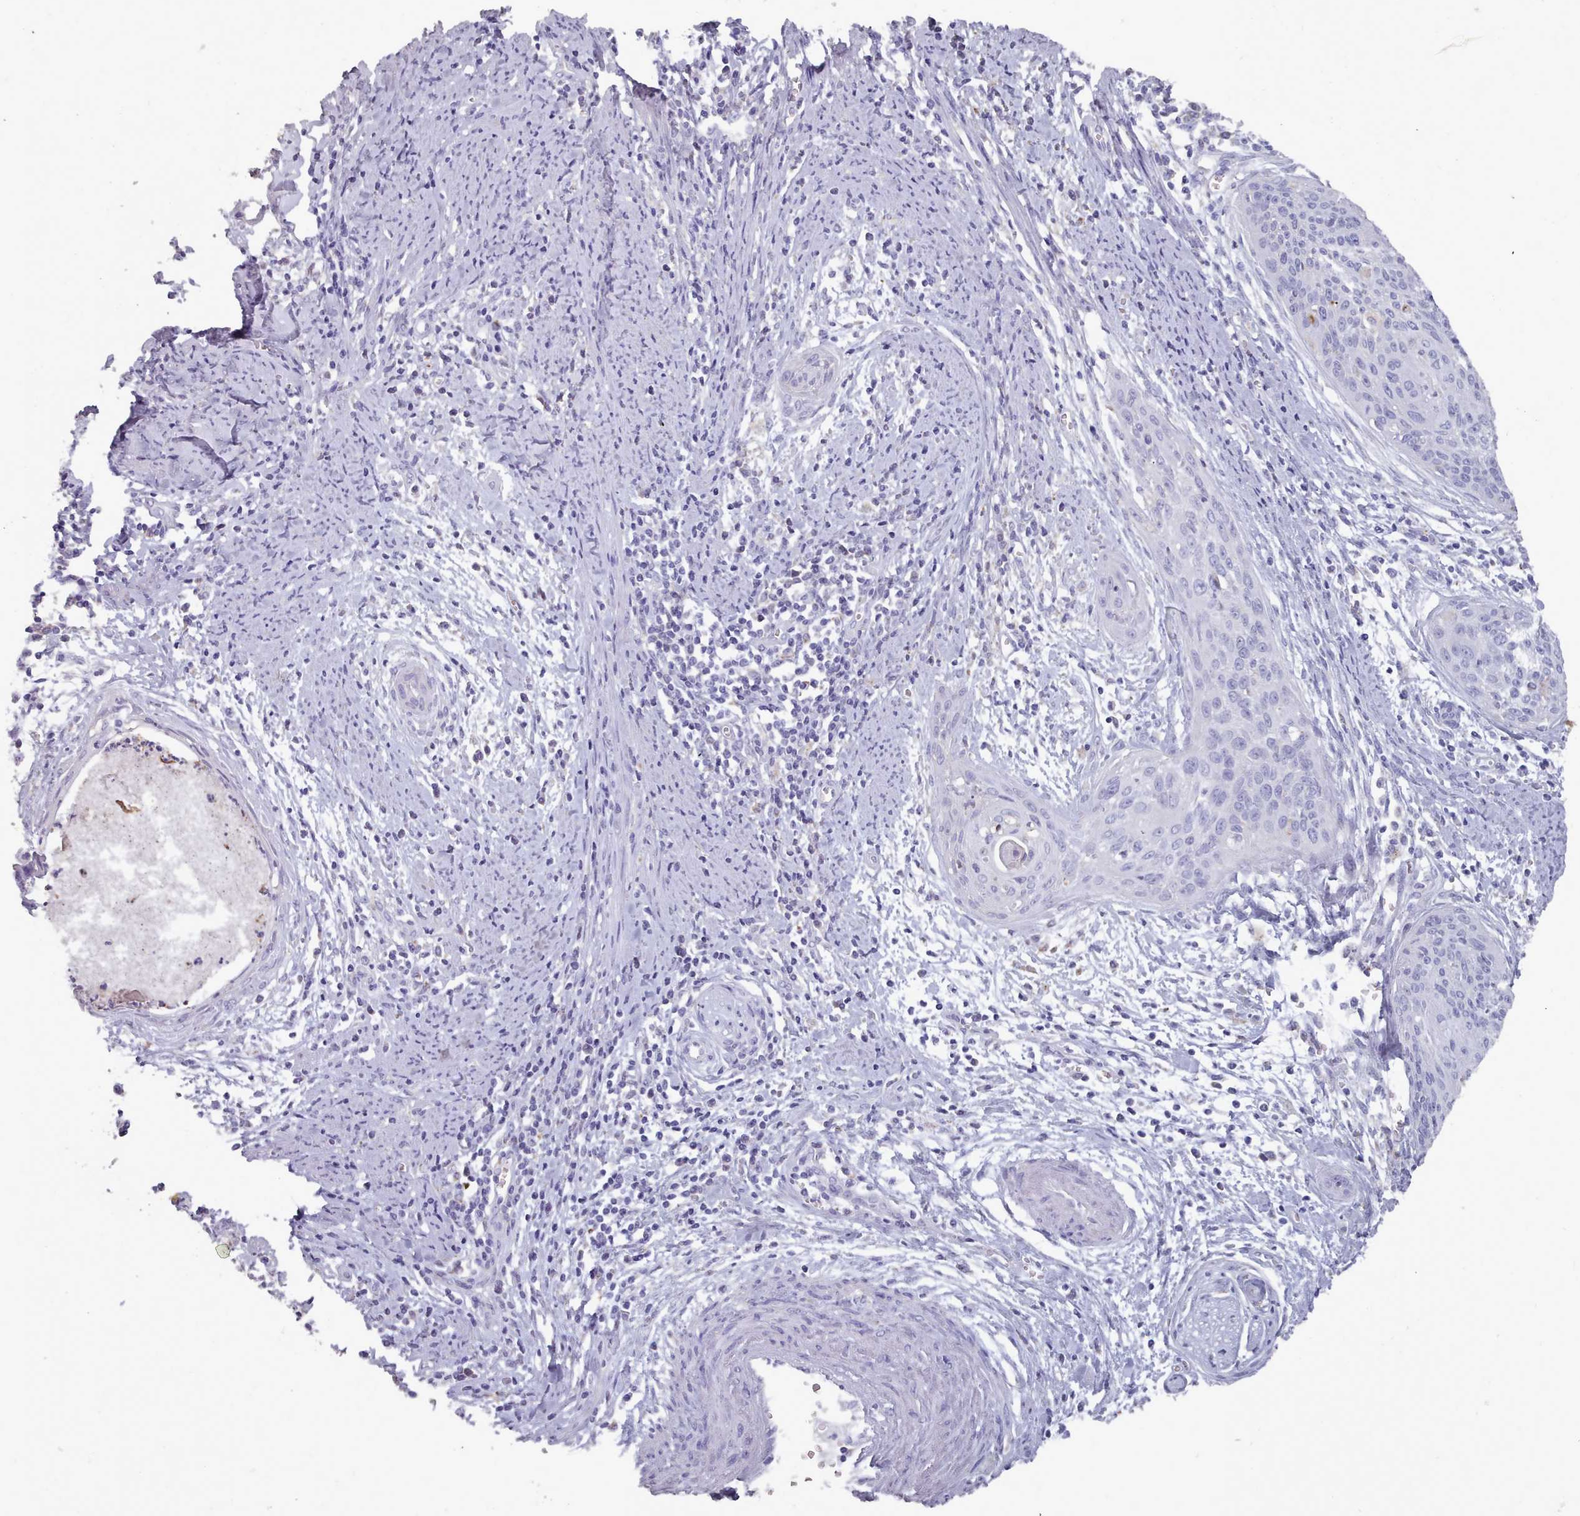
{"staining": {"intensity": "negative", "quantity": "none", "location": "none"}, "tissue": "cervical cancer", "cell_type": "Tumor cells", "image_type": "cancer", "snomed": [{"axis": "morphology", "description": "Squamous cell carcinoma, NOS"}, {"axis": "topography", "description": "Cervix"}], "caption": "Tumor cells show no significant protein staining in squamous cell carcinoma (cervical).", "gene": "OTULINL", "patient": {"sex": "female", "age": 55}}